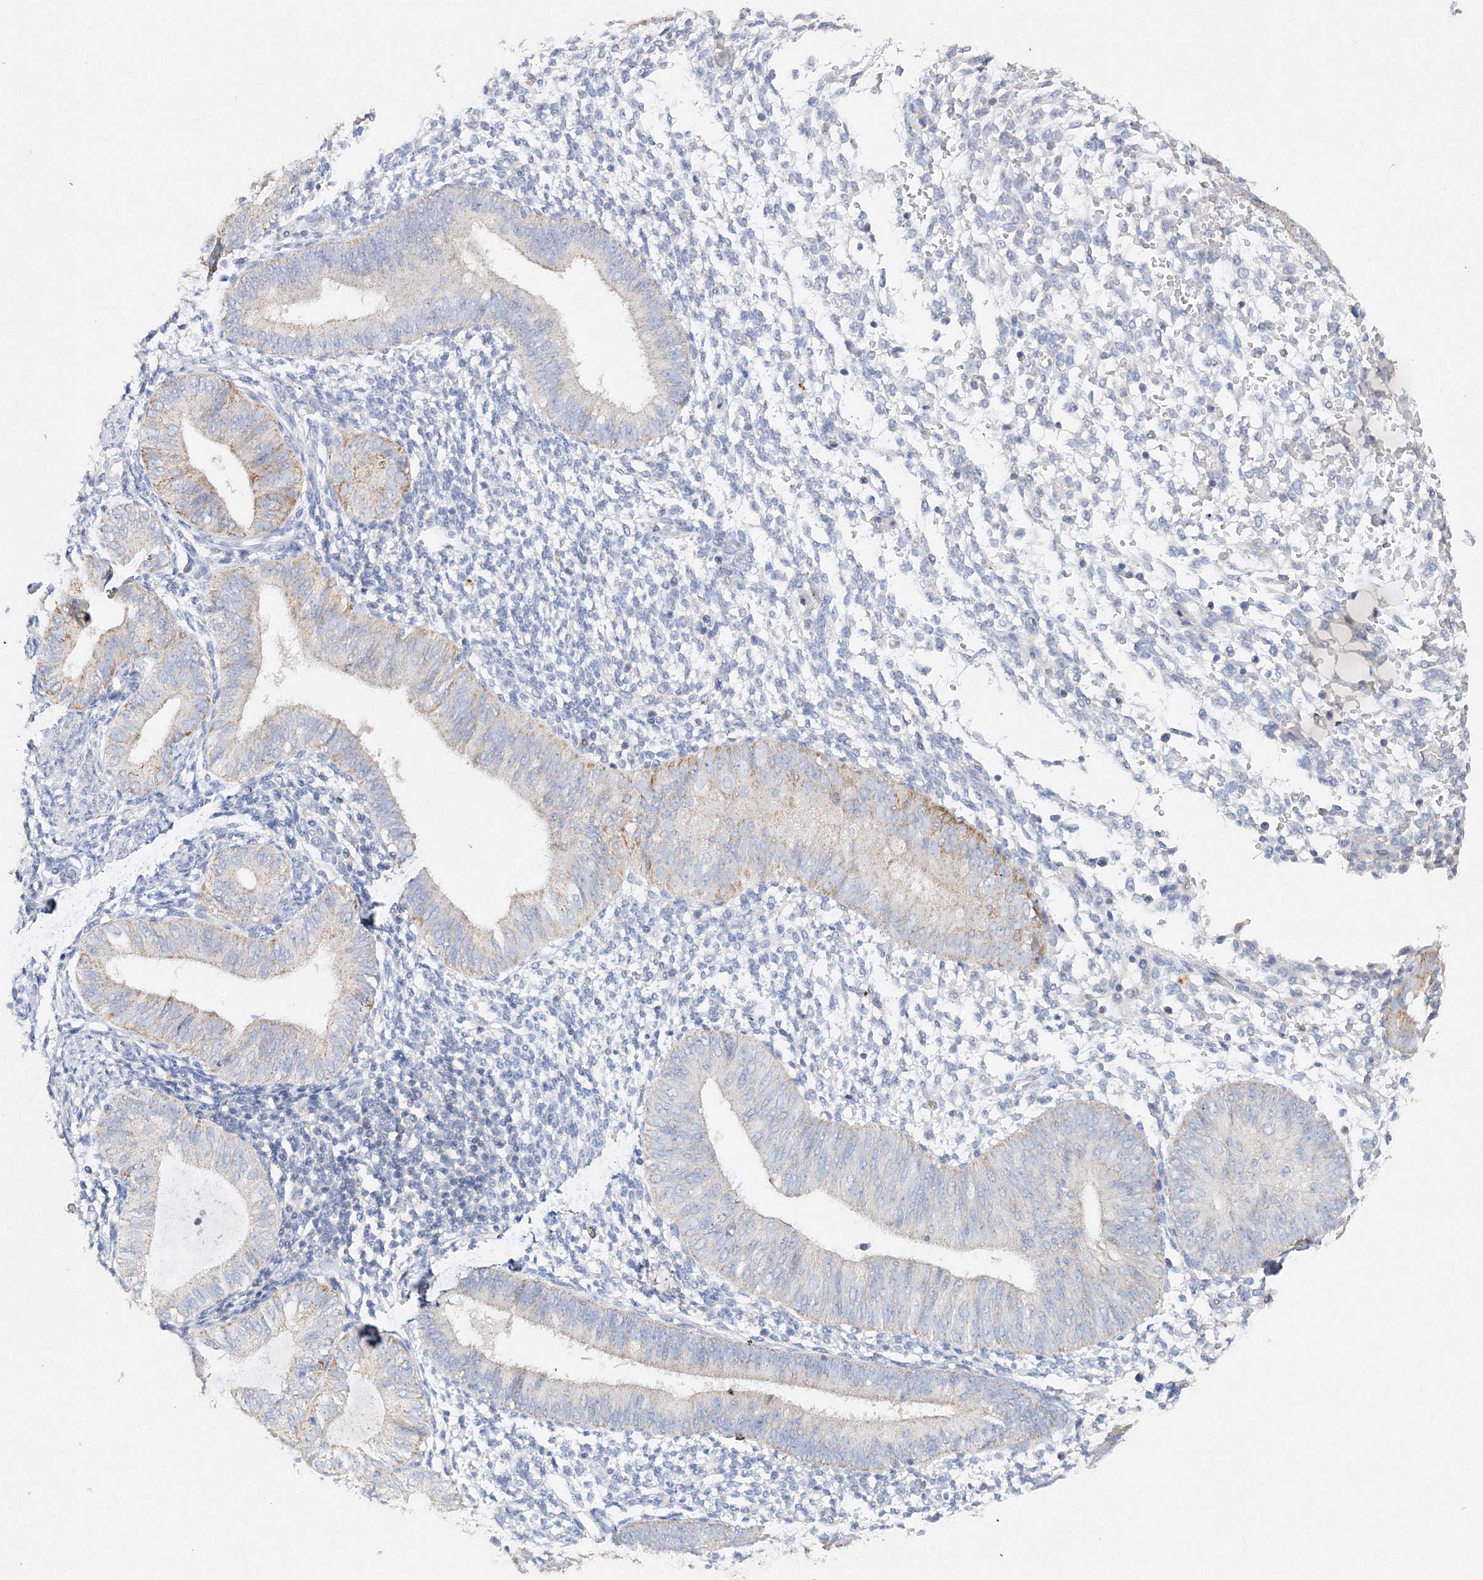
{"staining": {"intensity": "negative", "quantity": "none", "location": "none"}, "tissue": "endometrium", "cell_type": "Cells in endometrial stroma", "image_type": "normal", "snomed": [{"axis": "morphology", "description": "Normal tissue, NOS"}, {"axis": "topography", "description": "Uterus"}, {"axis": "topography", "description": "Endometrium"}], "caption": "This is an immunohistochemistry histopathology image of benign endometrium. There is no staining in cells in endometrial stroma.", "gene": "GLS", "patient": {"sex": "female", "age": 48}}